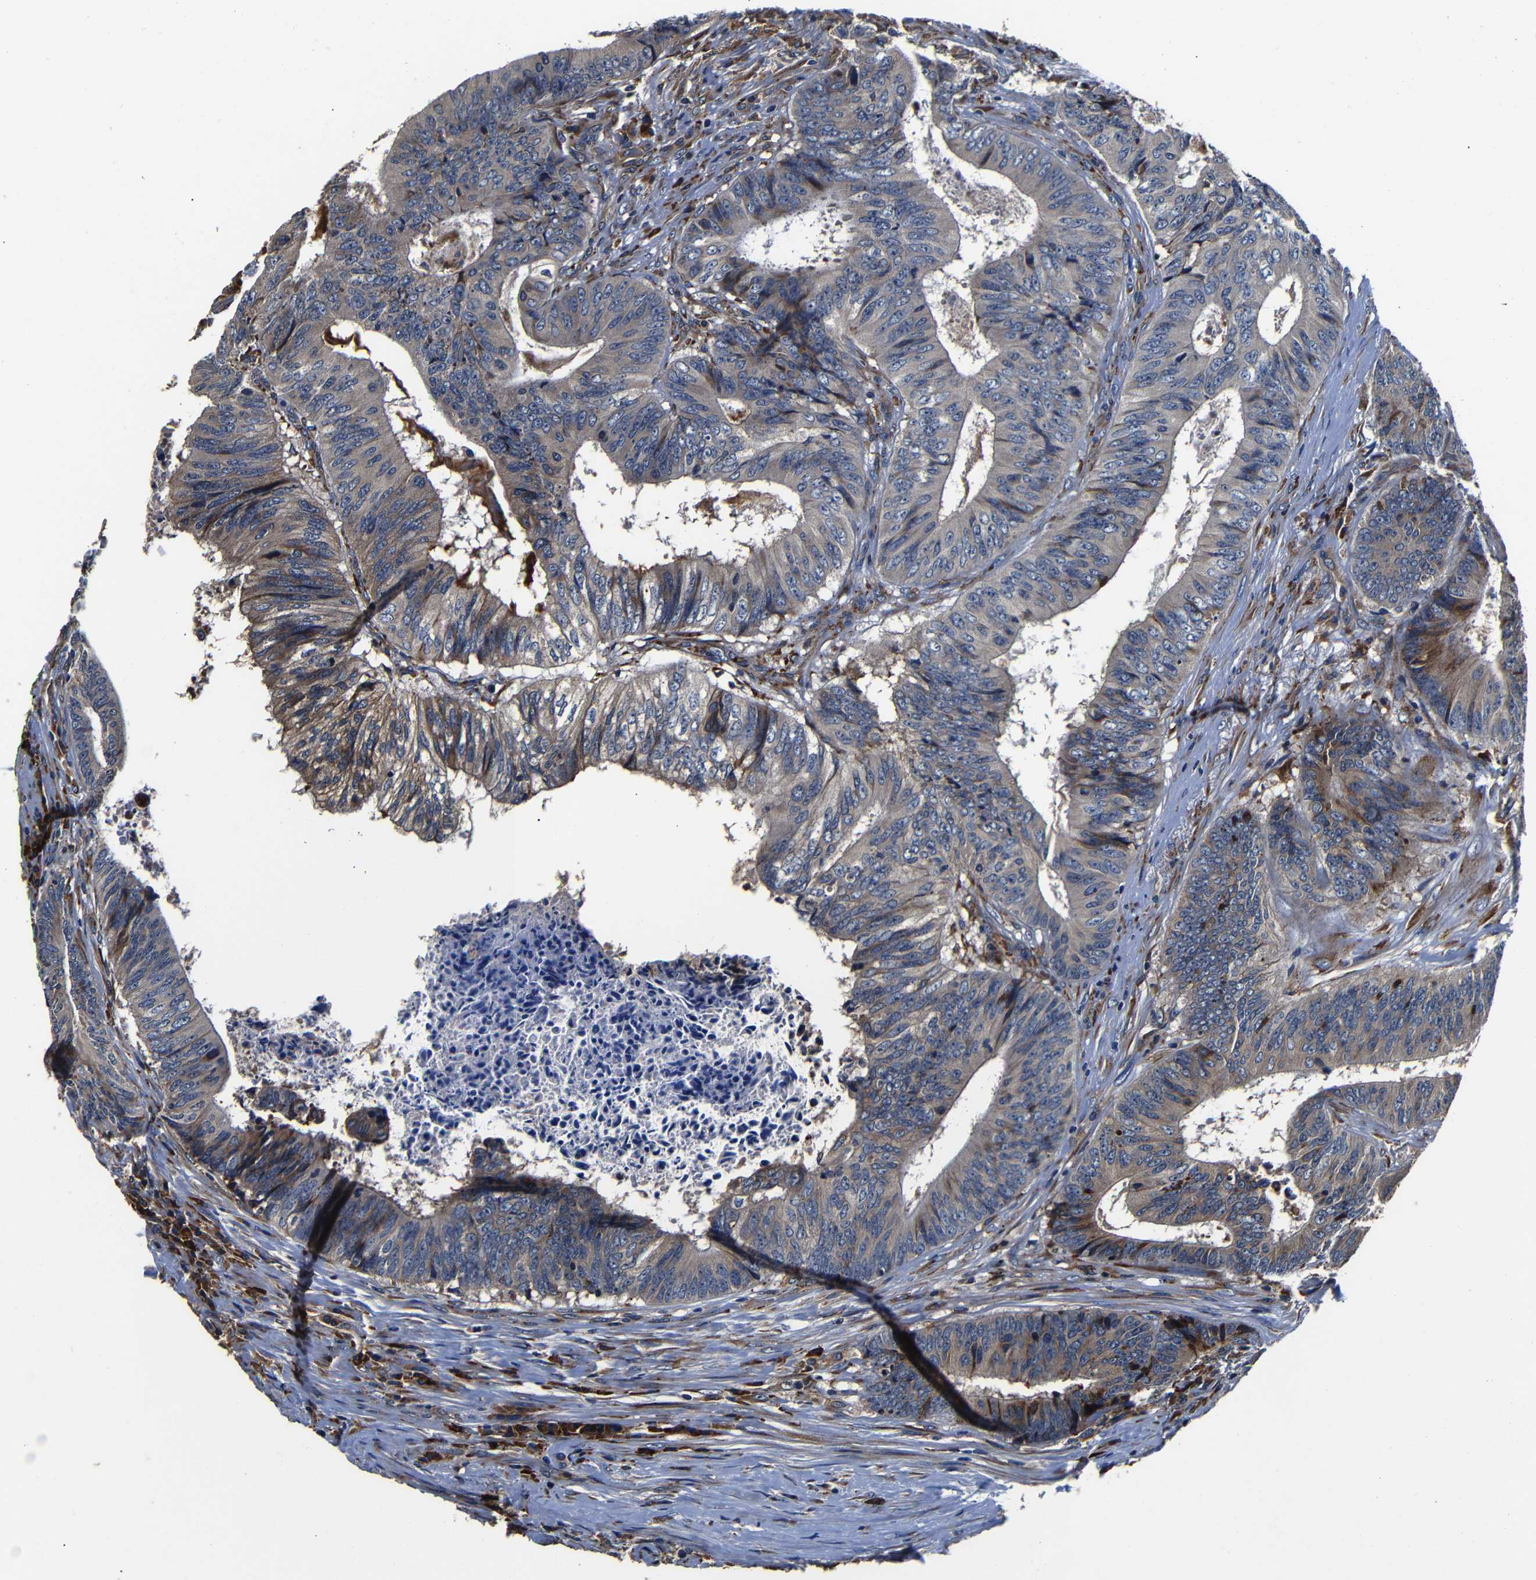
{"staining": {"intensity": "moderate", "quantity": ">75%", "location": "cytoplasmic/membranous"}, "tissue": "colorectal cancer", "cell_type": "Tumor cells", "image_type": "cancer", "snomed": [{"axis": "morphology", "description": "Adenocarcinoma, NOS"}, {"axis": "topography", "description": "Rectum"}], "caption": "There is medium levels of moderate cytoplasmic/membranous staining in tumor cells of colorectal cancer, as demonstrated by immunohistochemical staining (brown color).", "gene": "SCN9A", "patient": {"sex": "male", "age": 72}}